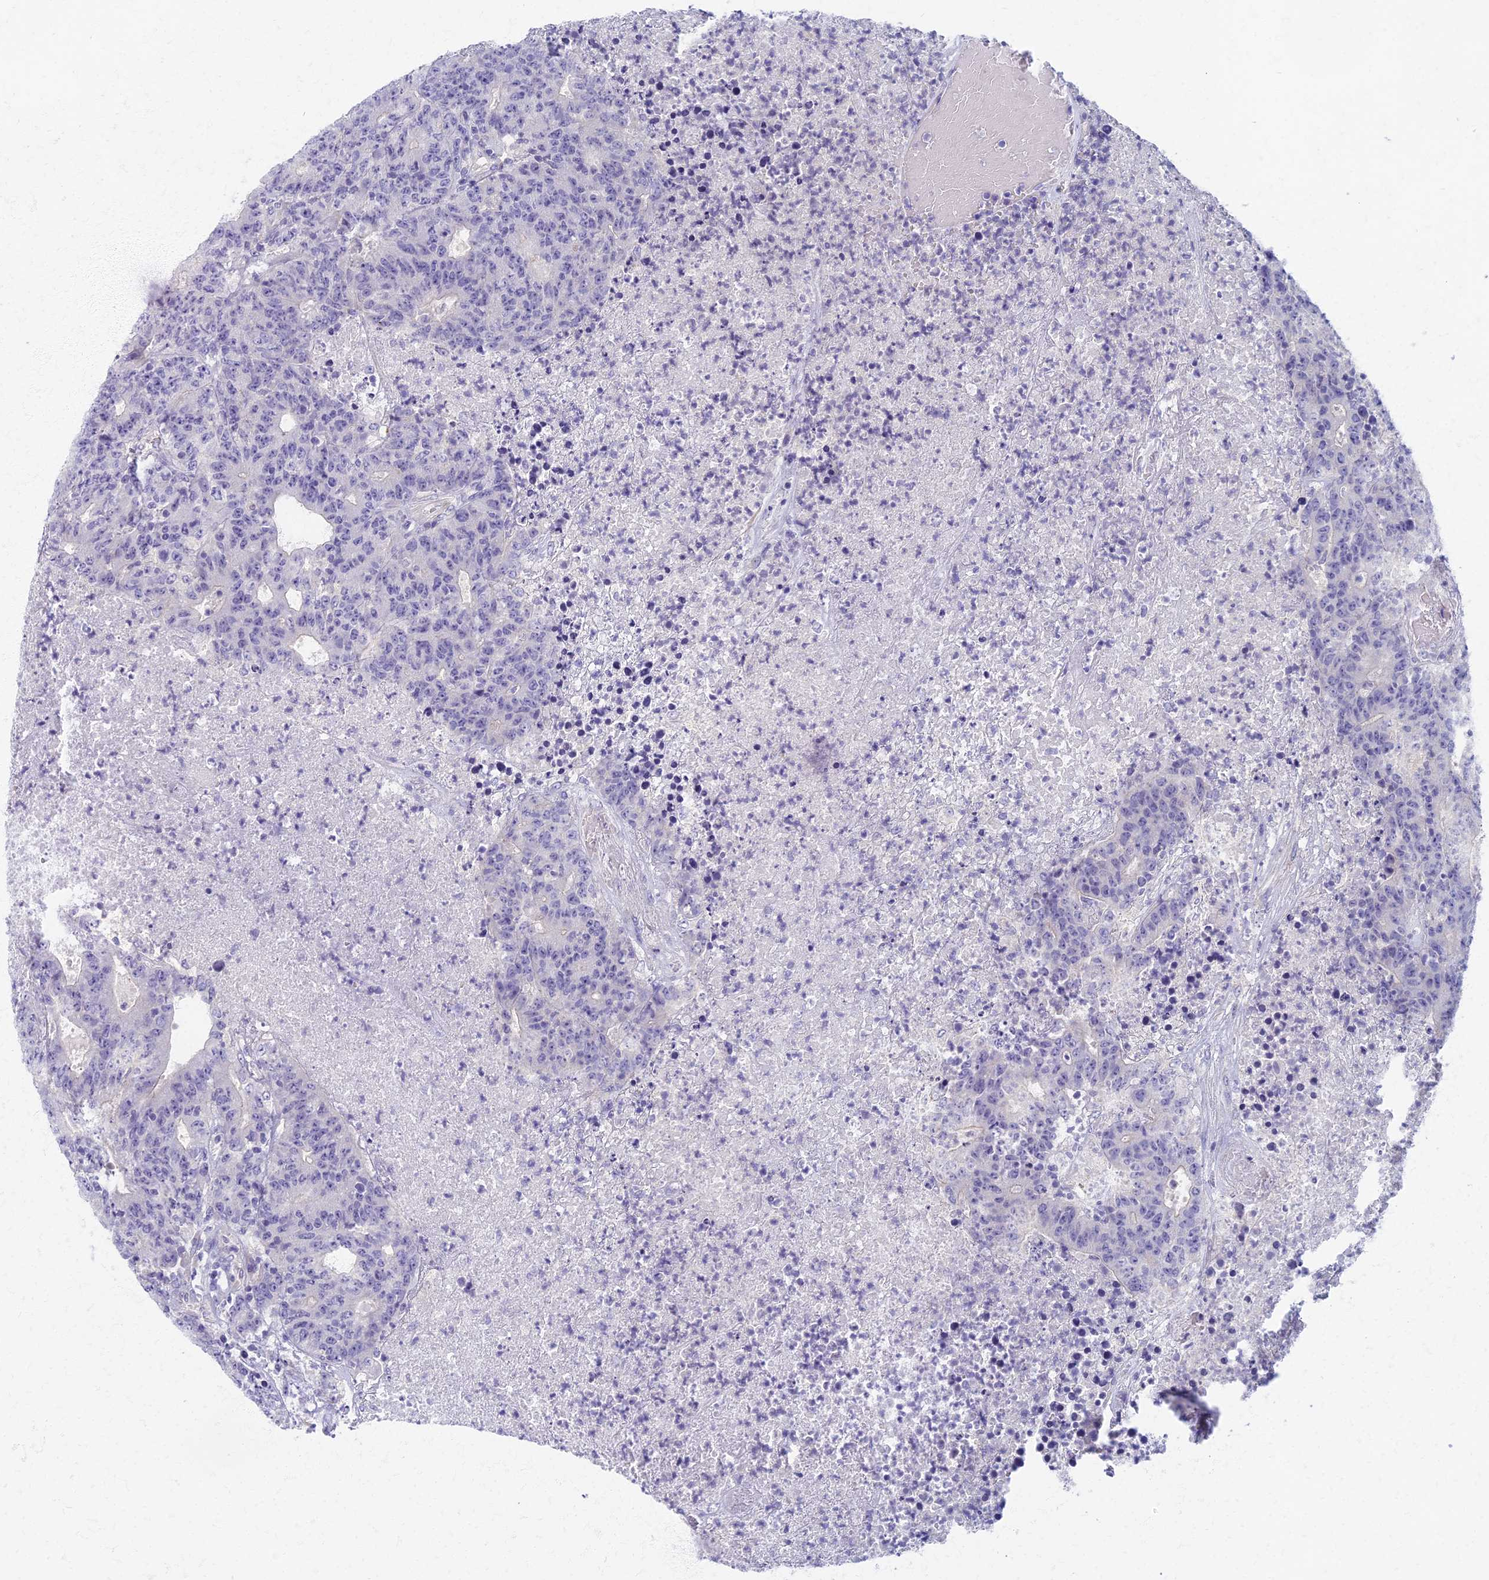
{"staining": {"intensity": "negative", "quantity": "none", "location": "none"}, "tissue": "colorectal cancer", "cell_type": "Tumor cells", "image_type": "cancer", "snomed": [{"axis": "morphology", "description": "Adenocarcinoma, NOS"}, {"axis": "topography", "description": "Colon"}], "caption": "Tumor cells are negative for protein expression in human colorectal cancer (adenocarcinoma).", "gene": "AP4E1", "patient": {"sex": "female", "age": 75}}